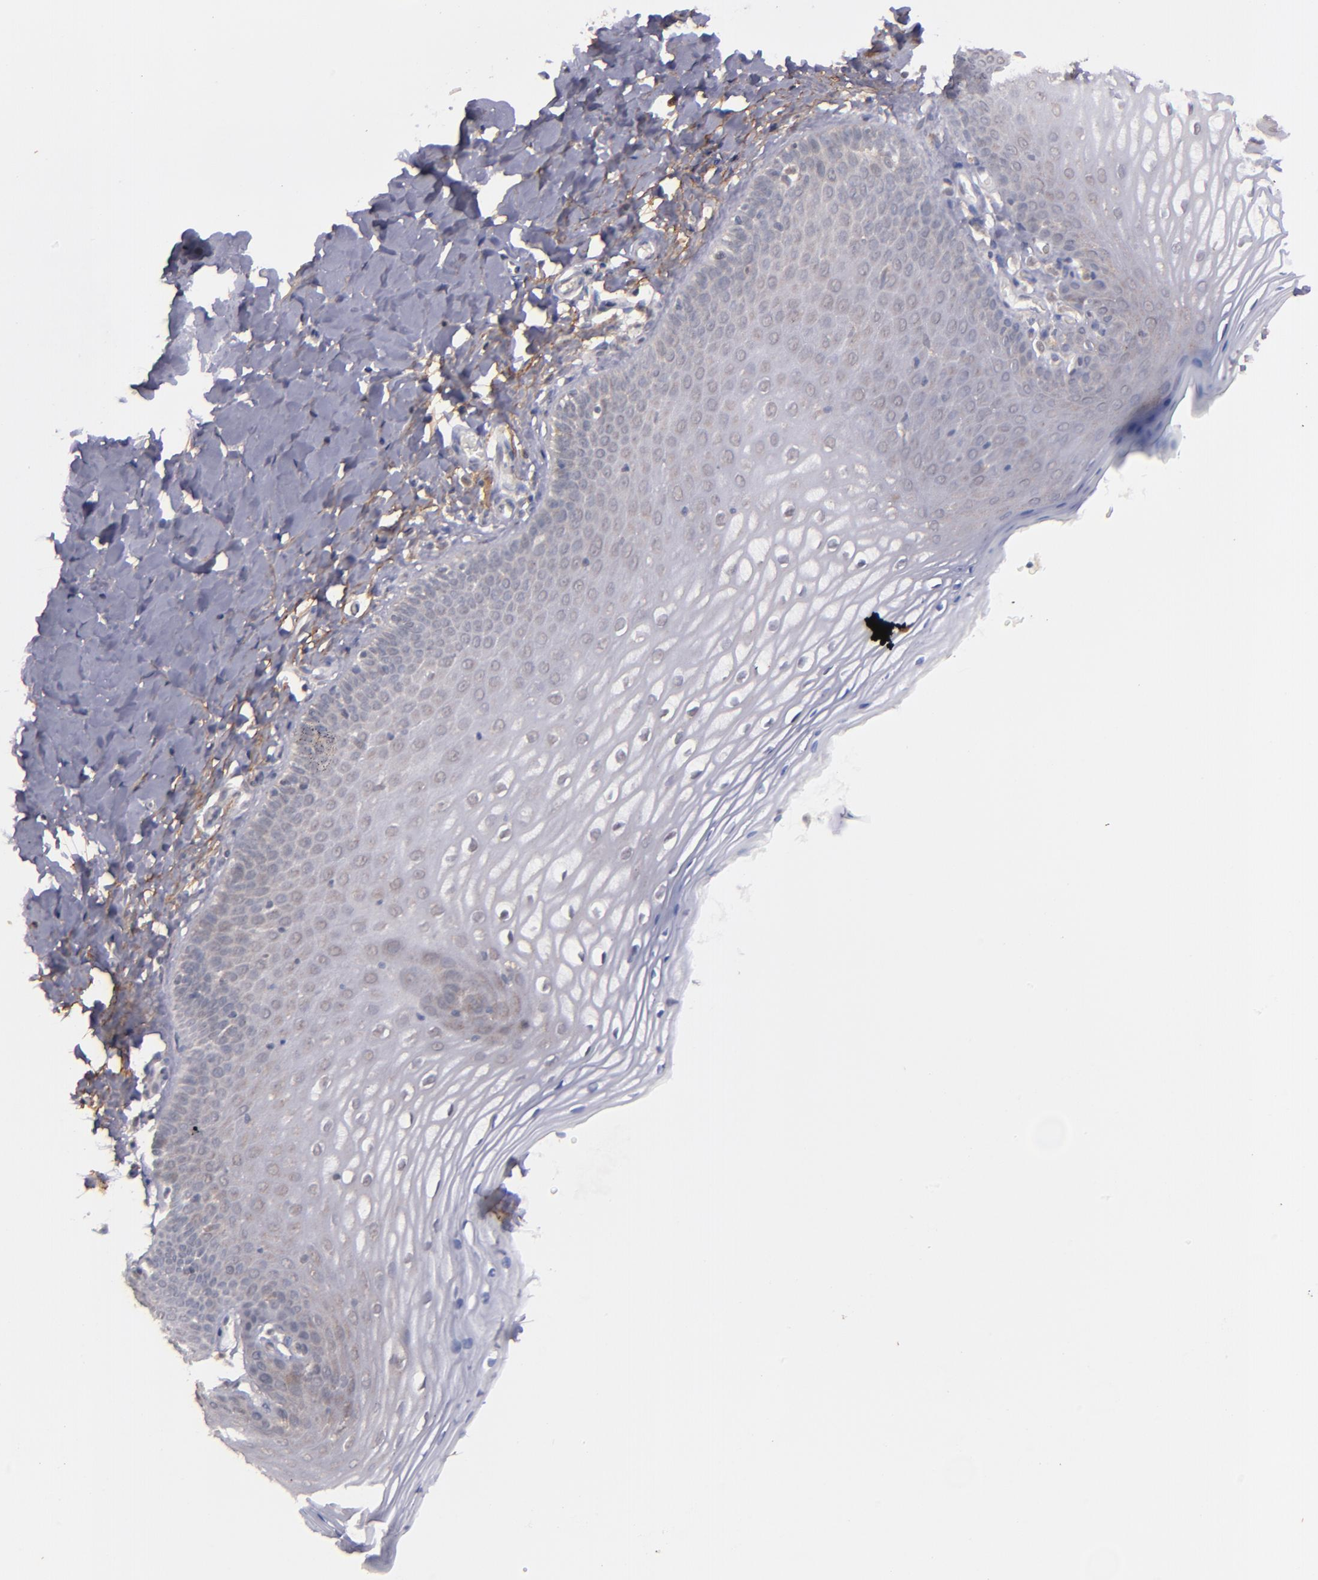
{"staining": {"intensity": "weak", "quantity": "<25%", "location": "cytoplasmic/membranous"}, "tissue": "vagina", "cell_type": "Squamous epithelial cells", "image_type": "normal", "snomed": [{"axis": "morphology", "description": "Normal tissue, NOS"}, {"axis": "topography", "description": "Vagina"}], "caption": "This is an immunohistochemistry (IHC) micrograph of normal human vagina. There is no expression in squamous epithelial cells.", "gene": "ZFYVE1", "patient": {"sex": "female", "age": 55}}